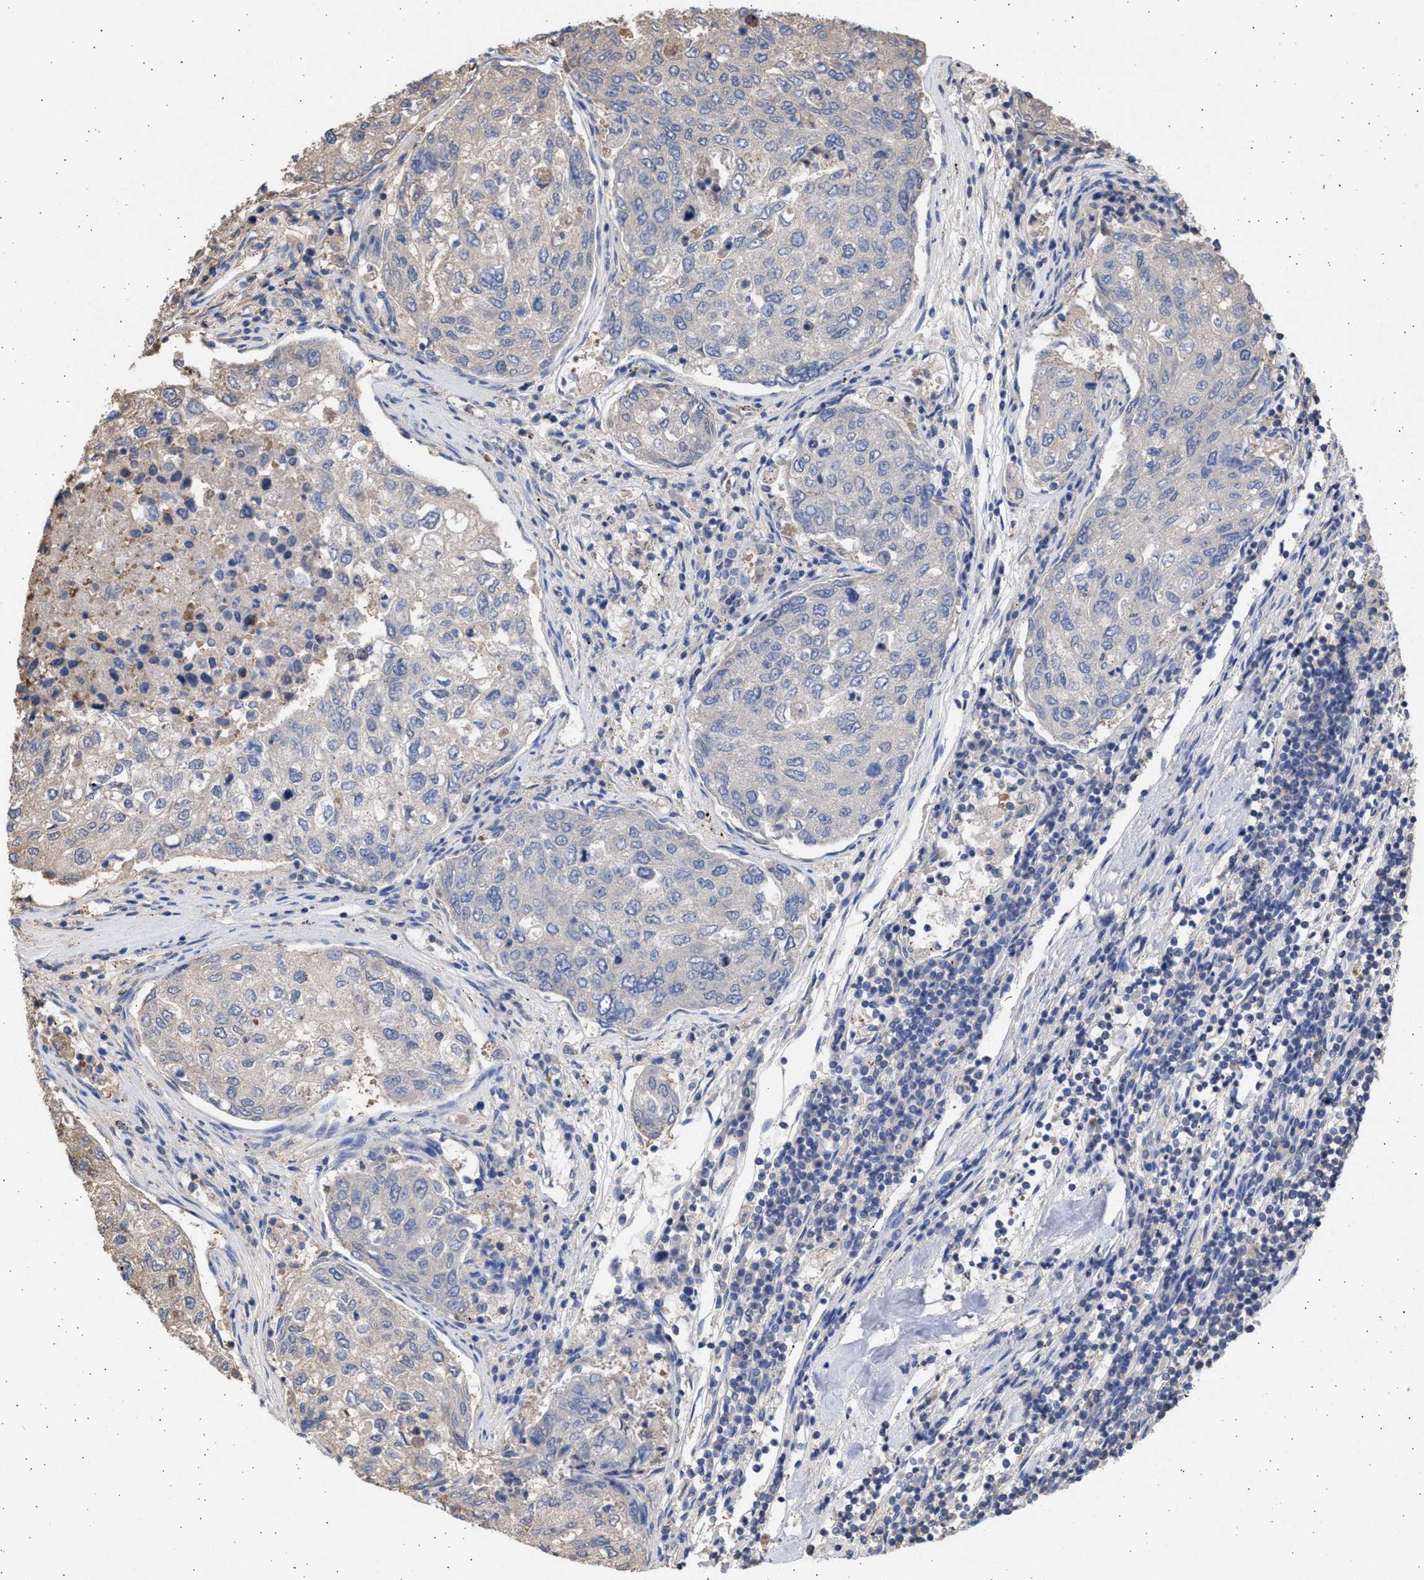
{"staining": {"intensity": "weak", "quantity": "<25%", "location": "cytoplasmic/membranous"}, "tissue": "urothelial cancer", "cell_type": "Tumor cells", "image_type": "cancer", "snomed": [{"axis": "morphology", "description": "Urothelial carcinoma, High grade"}, {"axis": "topography", "description": "Lymph node"}, {"axis": "topography", "description": "Urinary bladder"}], "caption": "High power microscopy histopathology image of an immunohistochemistry (IHC) histopathology image of urothelial carcinoma (high-grade), revealing no significant expression in tumor cells. (DAB (3,3'-diaminobenzidine) immunohistochemistry (IHC), high magnification).", "gene": "ALDOC", "patient": {"sex": "male", "age": 51}}